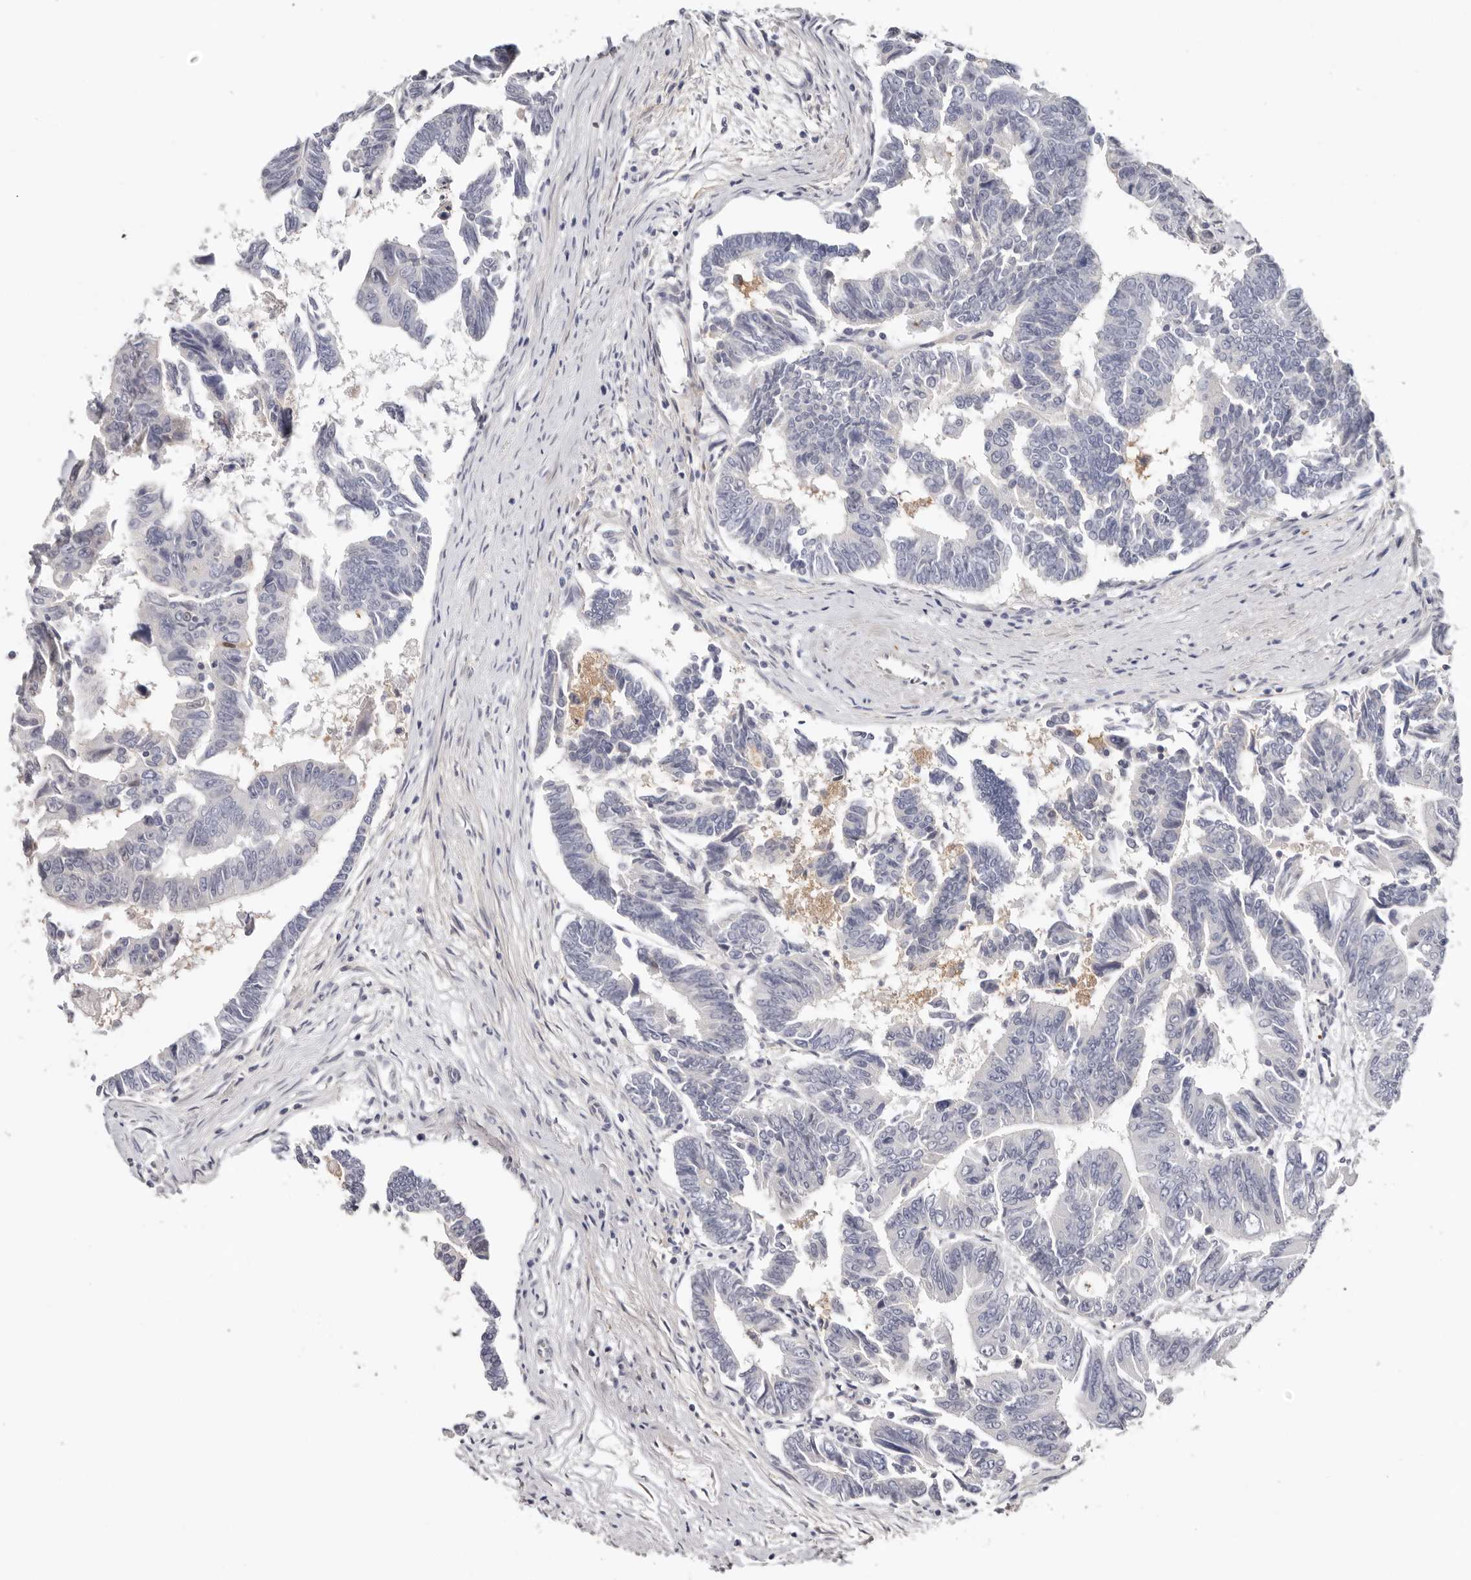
{"staining": {"intensity": "negative", "quantity": "none", "location": "none"}, "tissue": "colorectal cancer", "cell_type": "Tumor cells", "image_type": "cancer", "snomed": [{"axis": "morphology", "description": "Adenocarcinoma, NOS"}, {"axis": "topography", "description": "Rectum"}], "caption": "This is a image of immunohistochemistry (IHC) staining of colorectal cancer (adenocarcinoma), which shows no staining in tumor cells.", "gene": "PKDCC", "patient": {"sex": "female", "age": 65}}